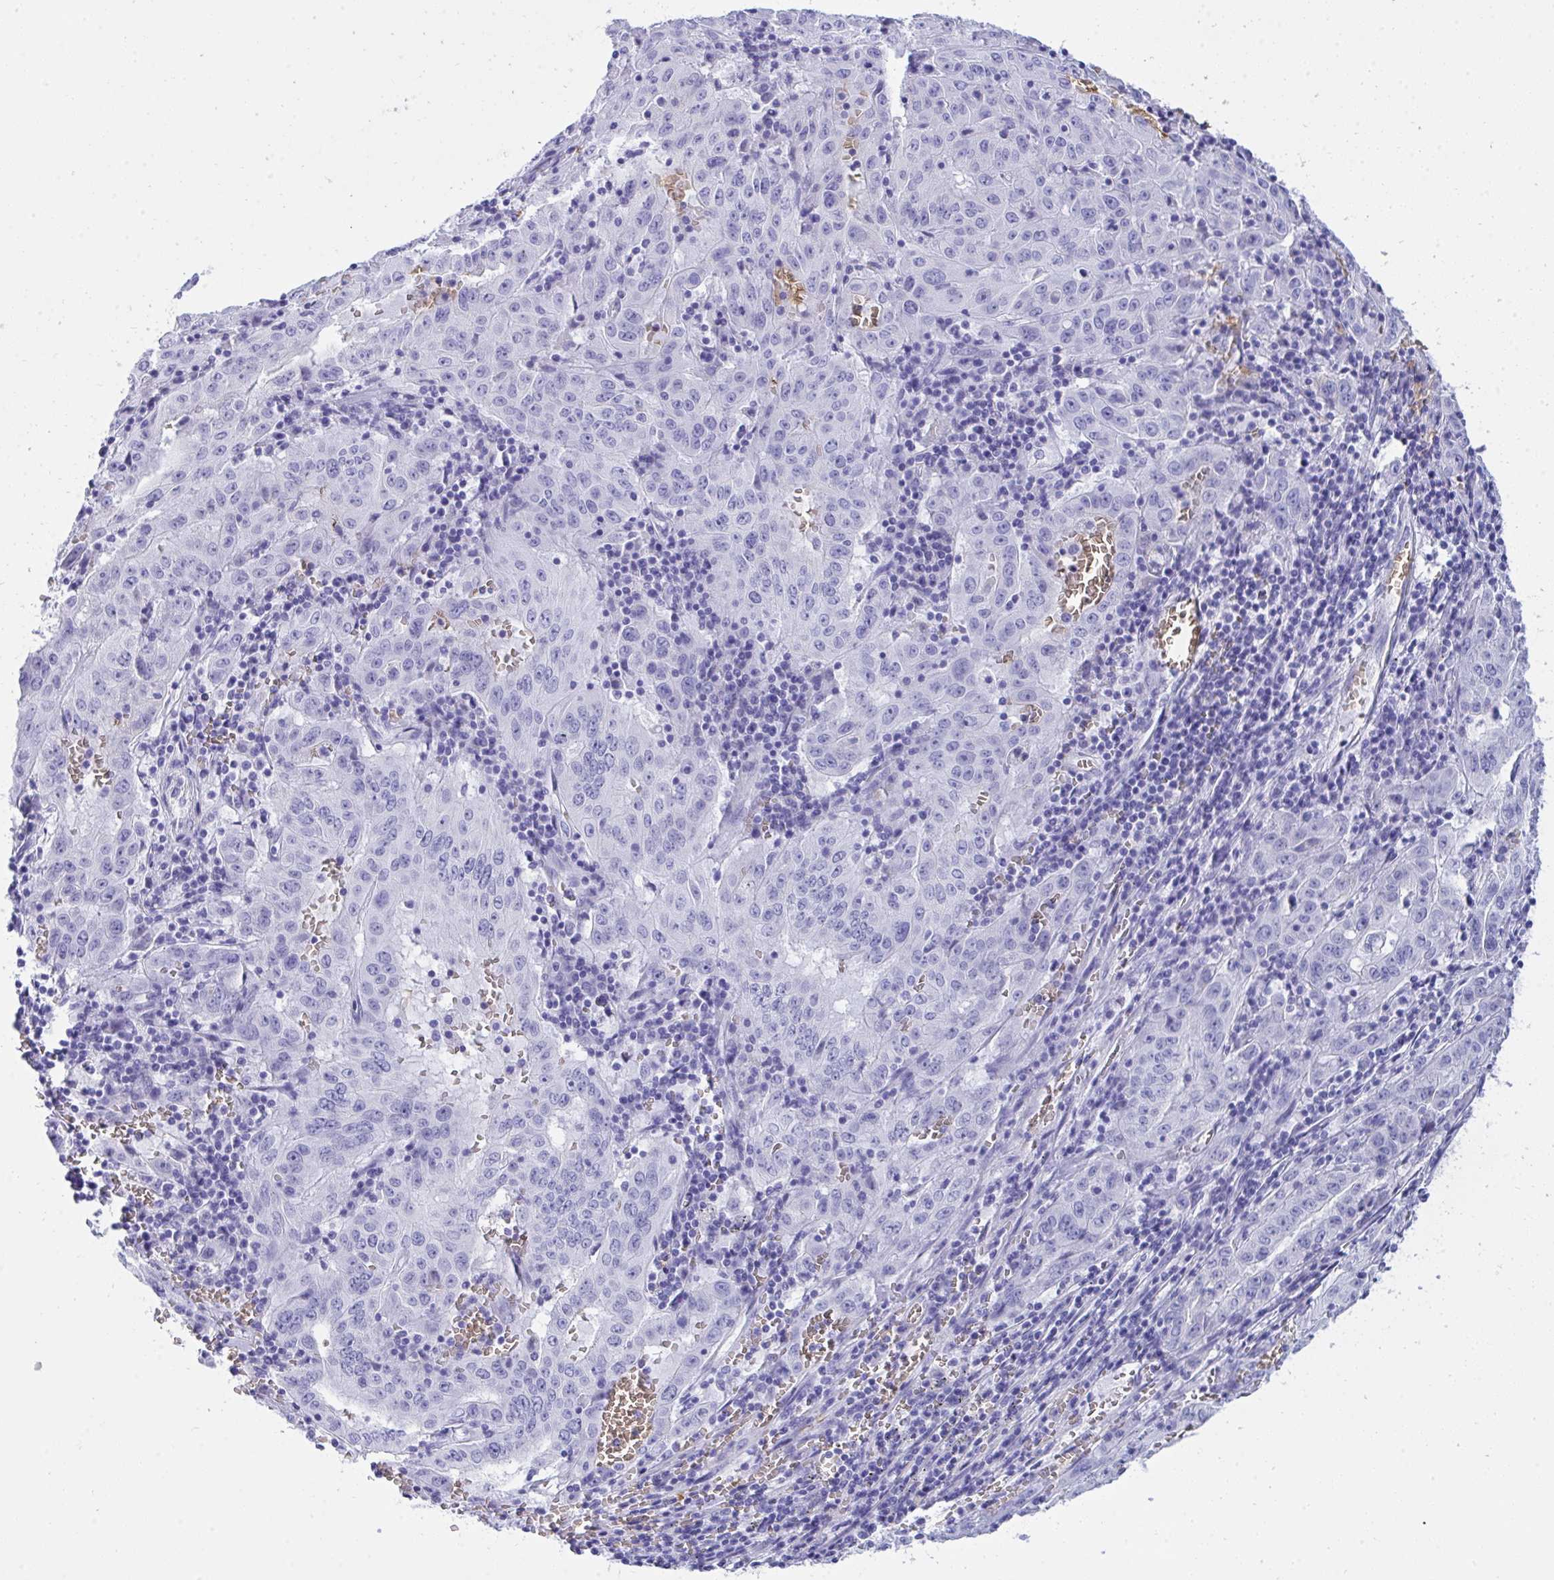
{"staining": {"intensity": "negative", "quantity": "none", "location": "none"}, "tissue": "pancreatic cancer", "cell_type": "Tumor cells", "image_type": "cancer", "snomed": [{"axis": "morphology", "description": "Adenocarcinoma, NOS"}, {"axis": "topography", "description": "Pancreas"}], "caption": "Human adenocarcinoma (pancreatic) stained for a protein using IHC shows no expression in tumor cells.", "gene": "ANK1", "patient": {"sex": "male", "age": 63}}